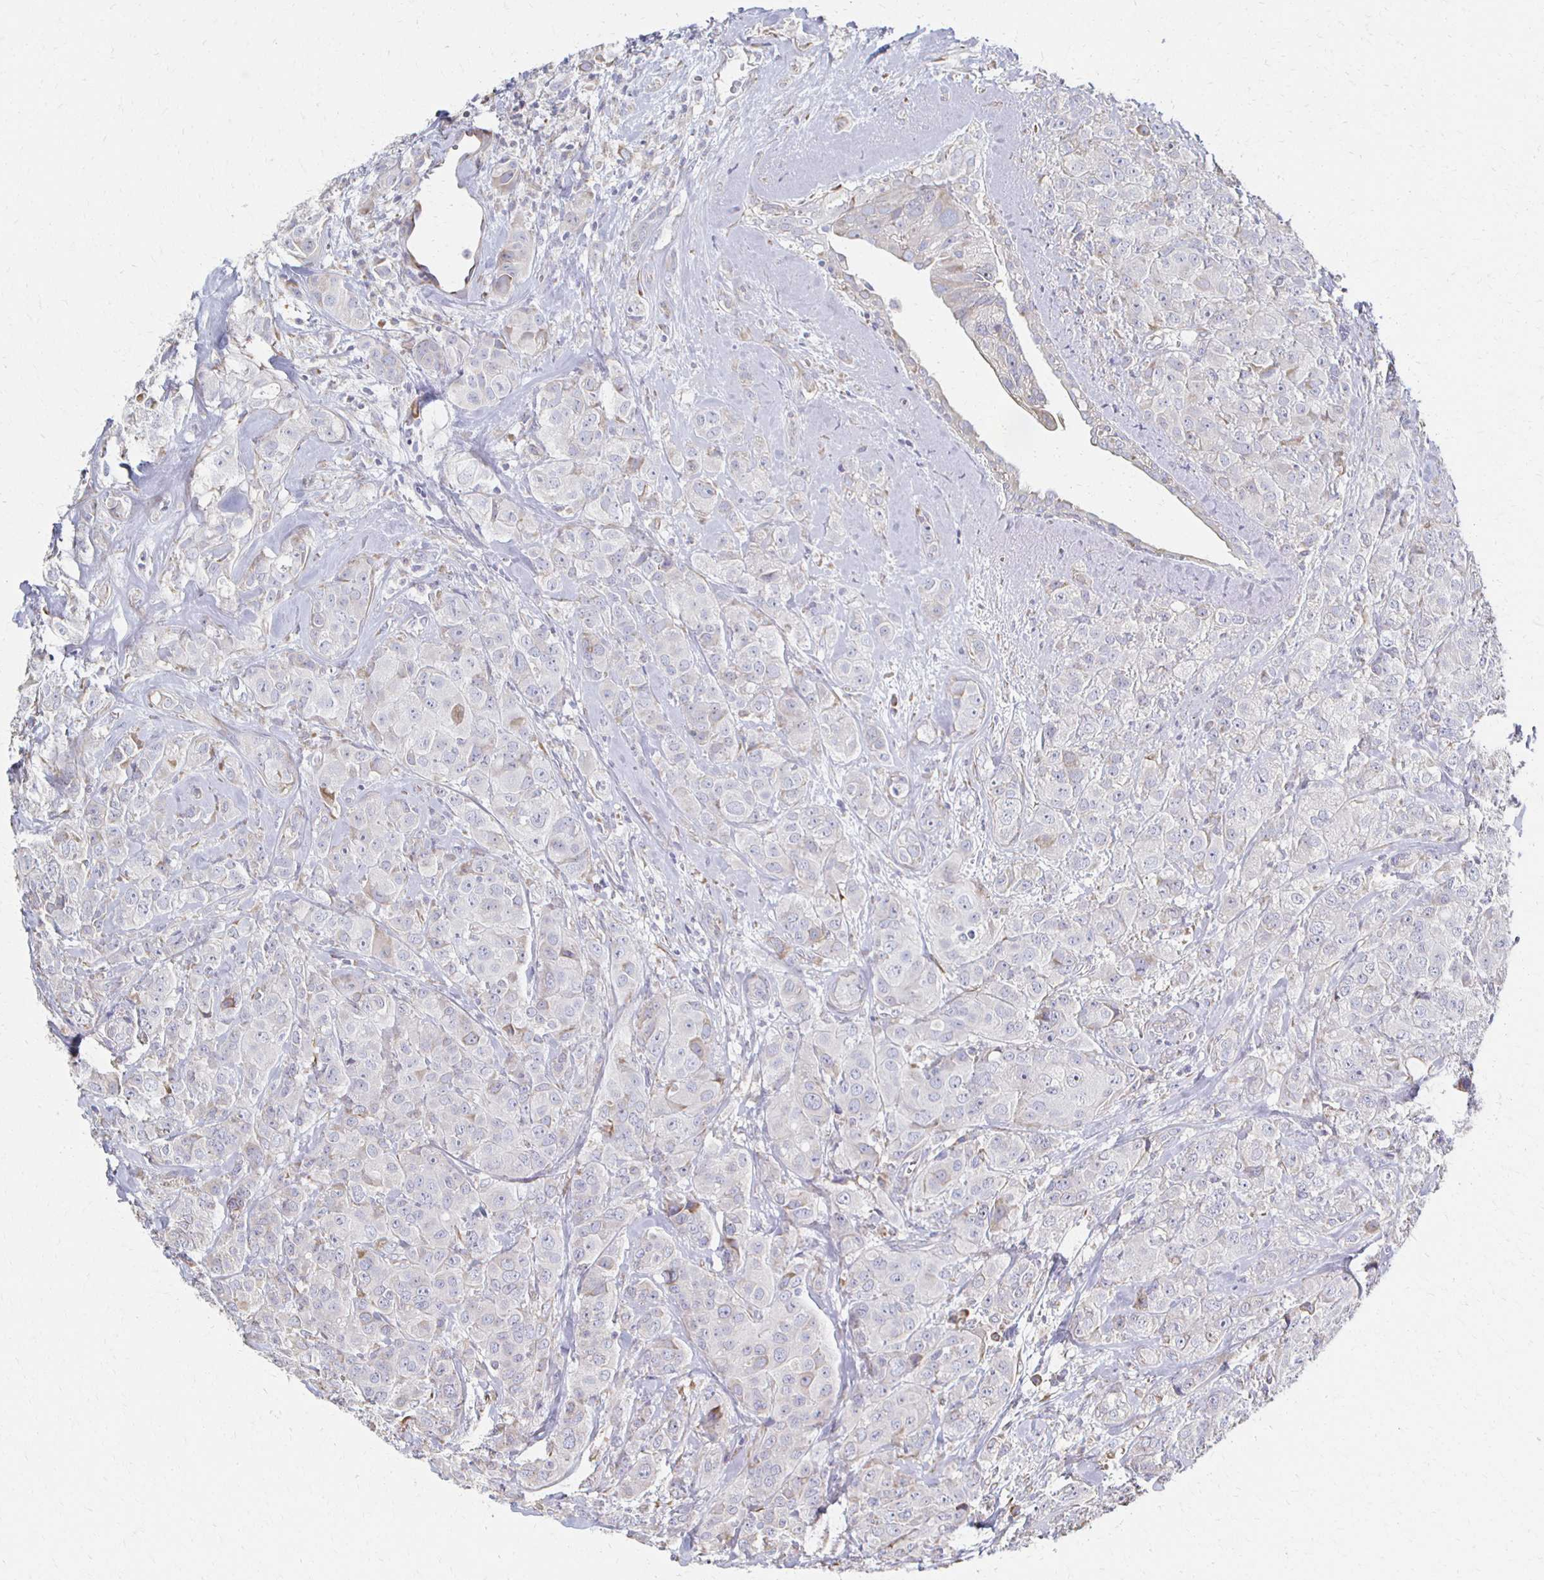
{"staining": {"intensity": "negative", "quantity": "none", "location": "none"}, "tissue": "breast cancer", "cell_type": "Tumor cells", "image_type": "cancer", "snomed": [{"axis": "morphology", "description": "Normal tissue, NOS"}, {"axis": "morphology", "description": "Duct carcinoma"}, {"axis": "topography", "description": "Breast"}], "caption": "Immunohistochemical staining of human breast cancer (infiltrating ductal carcinoma) reveals no significant staining in tumor cells.", "gene": "ATP1A3", "patient": {"sex": "female", "age": 43}}